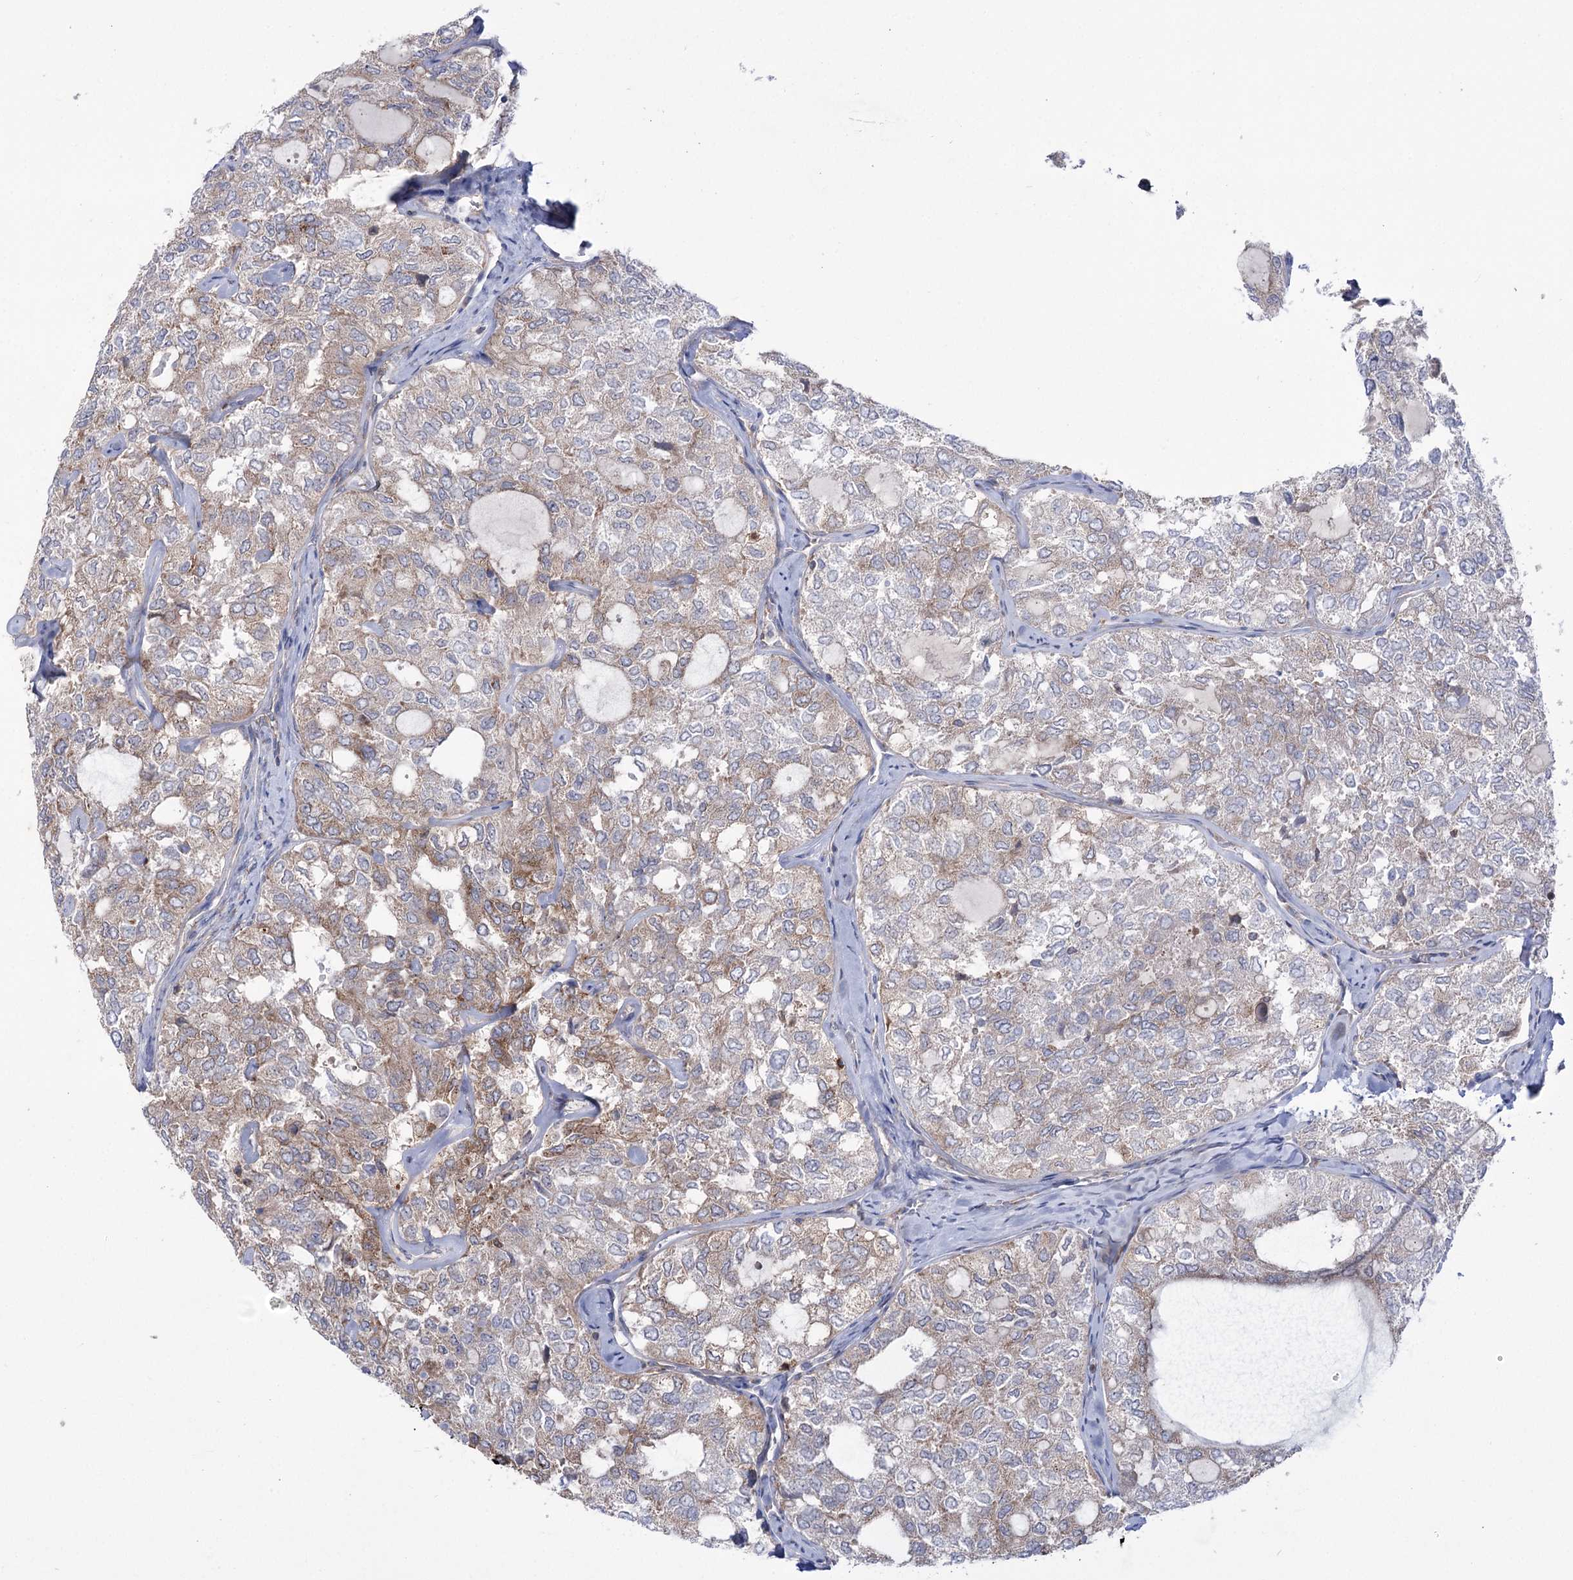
{"staining": {"intensity": "moderate", "quantity": "25%-75%", "location": "cytoplasmic/membranous"}, "tissue": "thyroid cancer", "cell_type": "Tumor cells", "image_type": "cancer", "snomed": [{"axis": "morphology", "description": "Follicular adenoma carcinoma, NOS"}, {"axis": "topography", "description": "Thyroid gland"}], "caption": "Immunohistochemical staining of human thyroid cancer reveals medium levels of moderate cytoplasmic/membranous expression in approximately 25%-75% of tumor cells.", "gene": "ZNF622", "patient": {"sex": "male", "age": 75}}